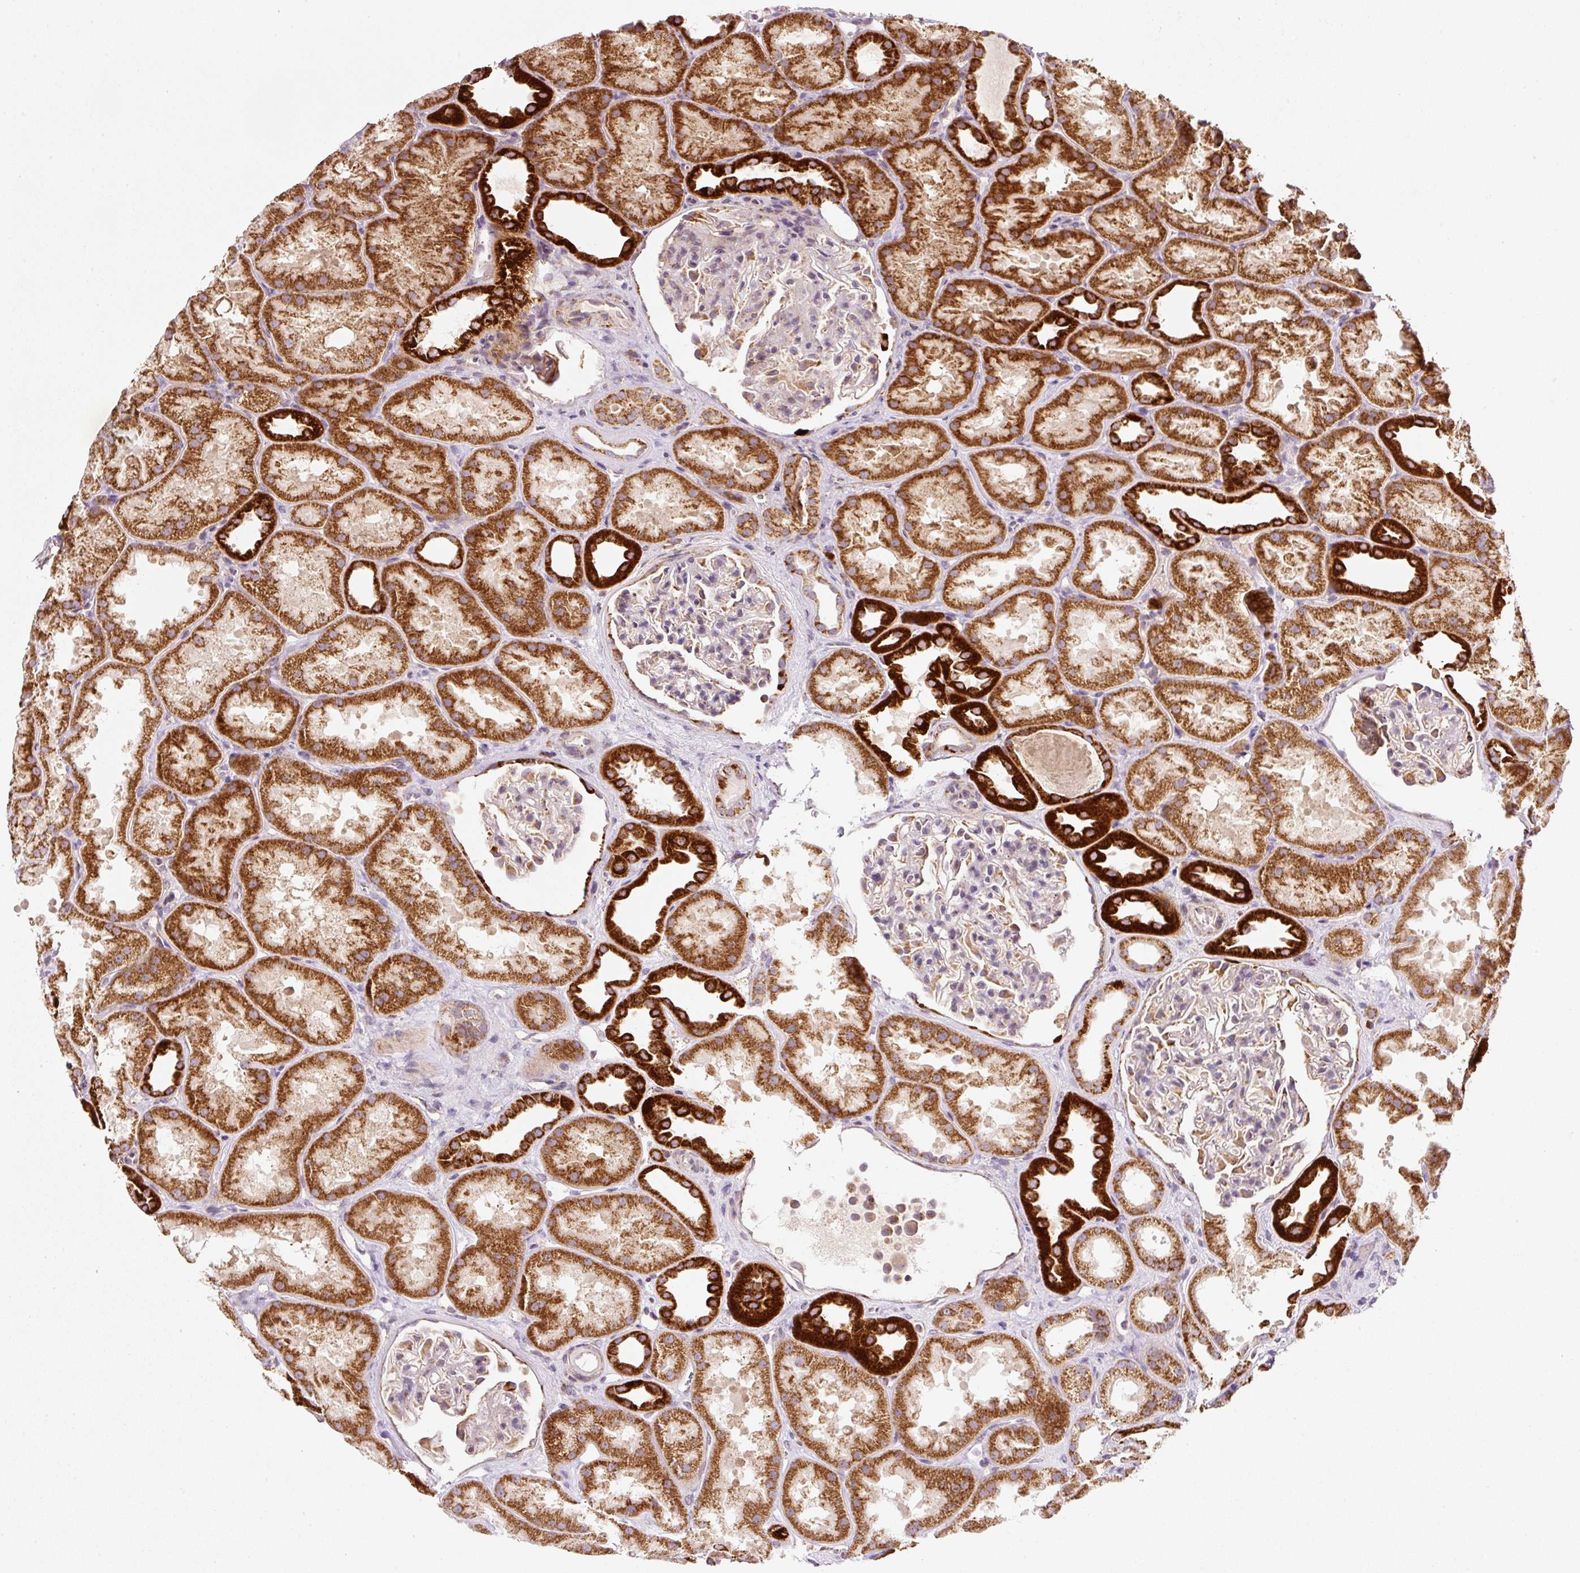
{"staining": {"intensity": "negative", "quantity": "none", "location": "none"}, "tissue": "kidney", "cell_type": "Cells in glomeruli", "image_type": "normal", "snomed": [{"axis": "morphology", "description": "Normal tissue, NOS"}, {"axis": "topography", "description": "Kidney"}], "caption": "High magnification brightfield microscopy of unremarkable kidney stained with DAB (brown) and counterstained with hematoxylin (blue): cells in glomeruli show no significant positivity.", "gene": "FAM78B", "patient": {"sex": "male", "age": 61}}